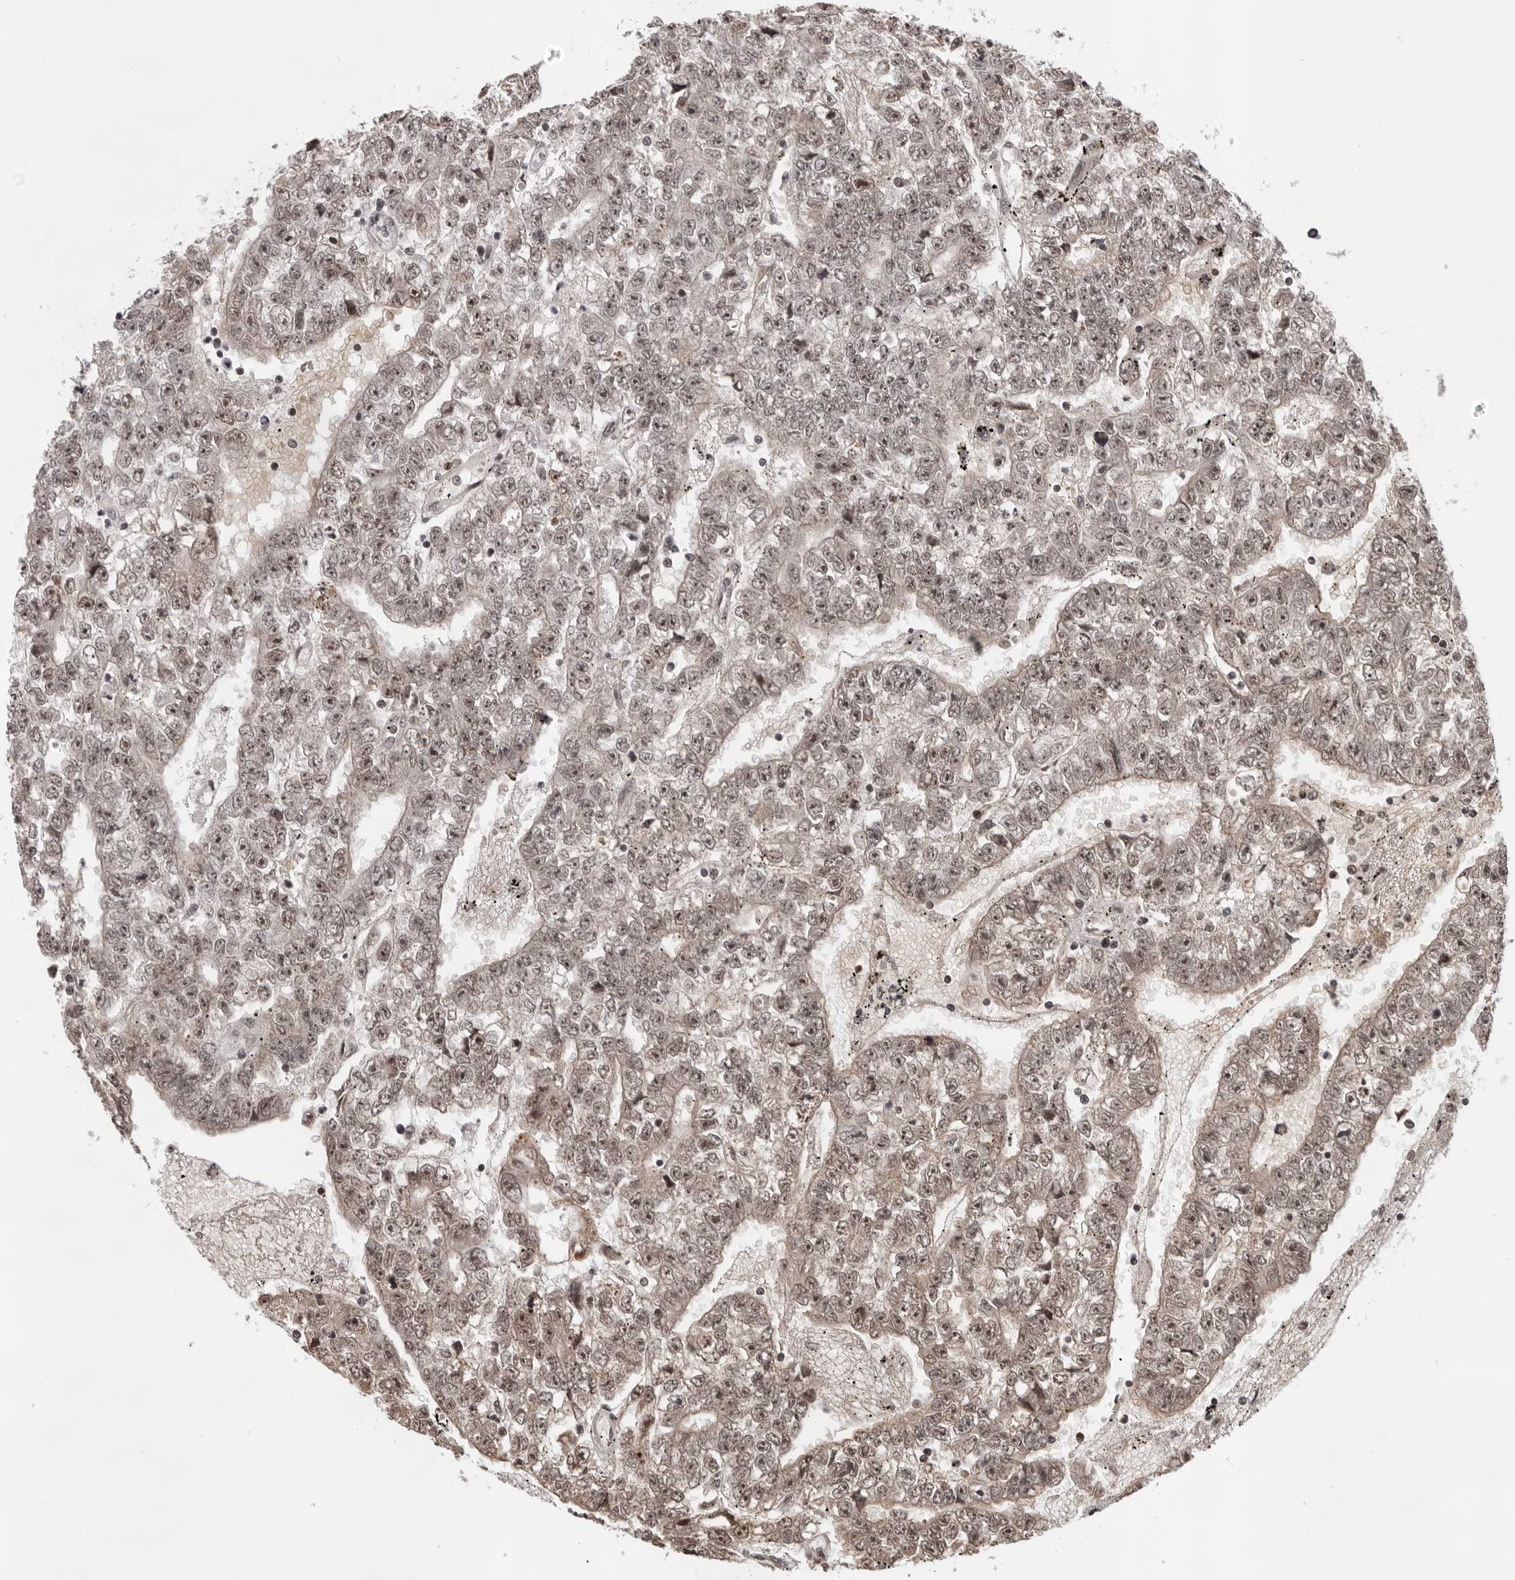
{"staining": {"intensity": "moderate", "quantity": ">75%", "location": "nuclear"}, "tissue": "testis cancer", "cell_type": "Tumor cells", "image_type": "cancer", "snomed": [{"axis": "morphology", "description": "Carcinoma, Embryonal, NOS"}, {"axis": "topography", "description": "Testis"}], "caption": "Protein staining of testis embryonal carcinoma tissue displays moderate nuclear staining in approximately >75% of tumor cells. Nuclei are stained in blue.", "gene": "USP1", "patient": {"sex": "male", "age": 25}}